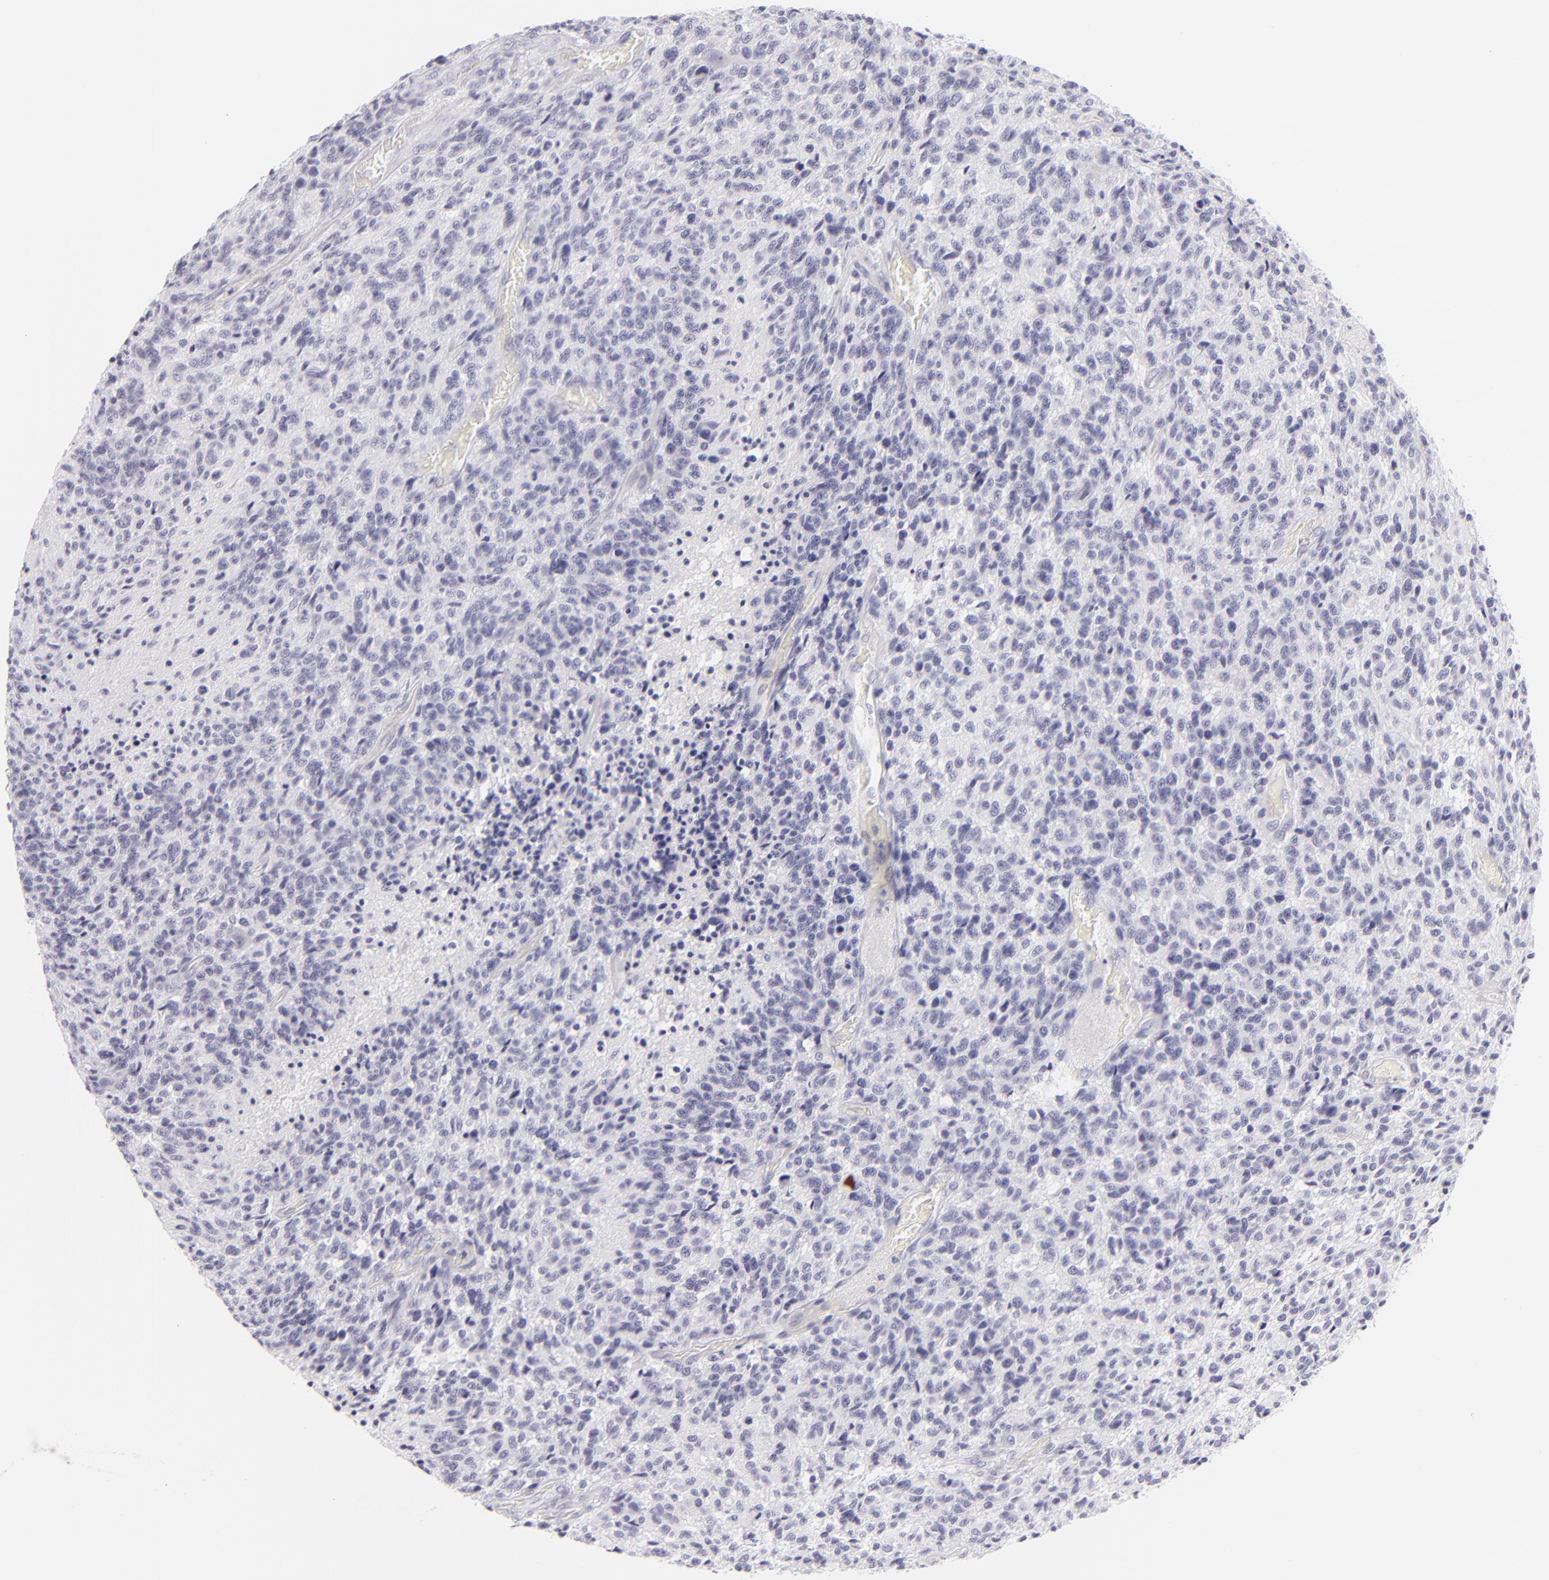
{"staining": {"intensity": "negative", "quantity": "none", "location": "none"}, "tissue": "glioma", "cell_type": "Tumor cells", "image_type": "cancer", "snomed": [{"axis": "morphology", "description": "Glioma, malignant, High grade"}, {"axis": "topography", "description": "Brain"}], "caption": "High power microscopy photomicrograph of an immunohistochemistry image of high-grade glioma (malignant), revealing no significant staining in tumor cells.", "gene": "FCER2", "patient": {"sex": "male", "age": 36}}